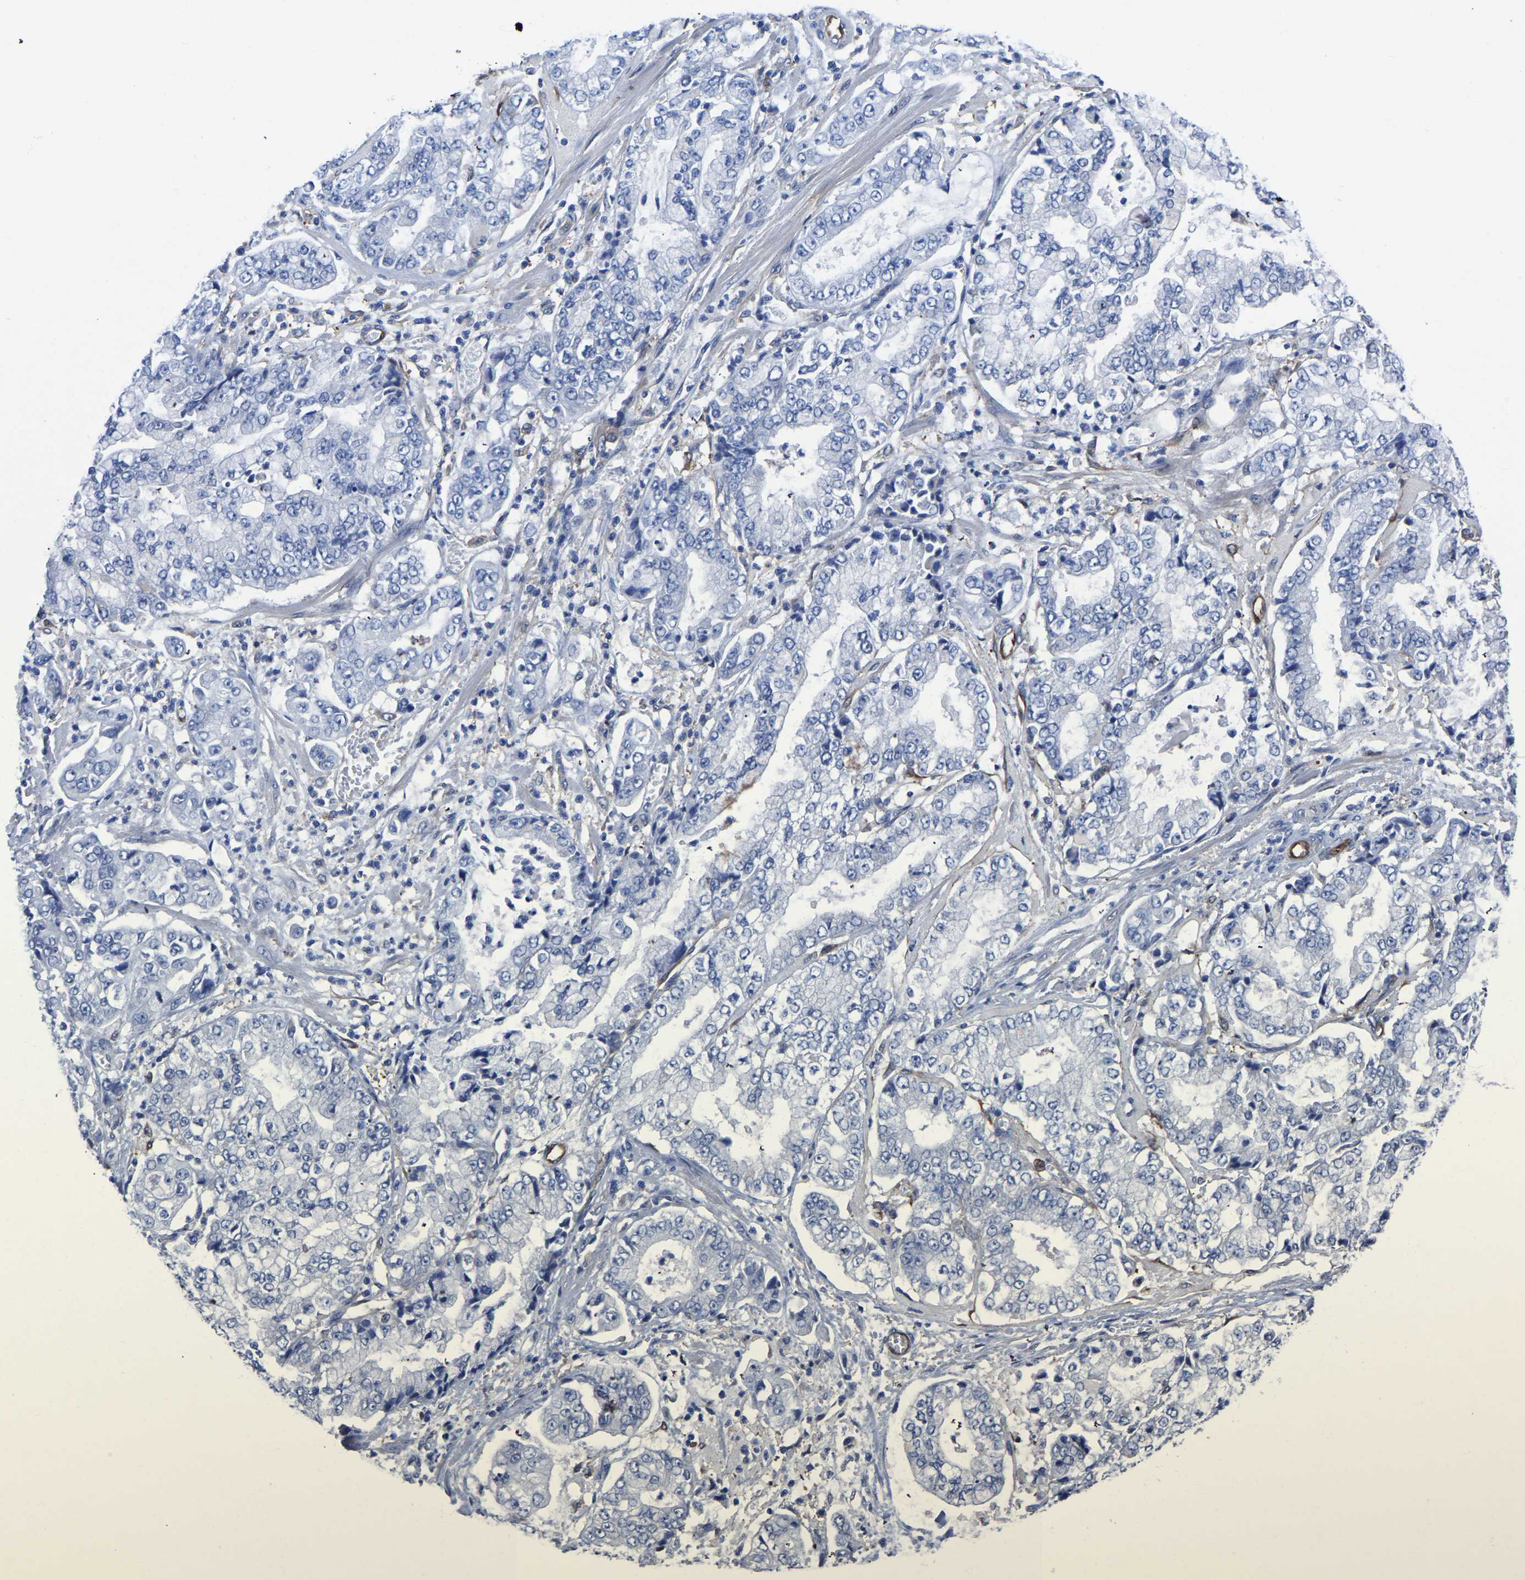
{"staining": {"intensity": "negative", "quantity": "none", "location": "none"}, "tissue": "stomach cancer", "cell_type": "Tumor cells", "image_type": "cancer", "snomed": [{"axis": "morphology", "description": "Adenocarcinoma, NOS"}, {"axis": "topography", "description": "Stomach"}], "caption": "Immunohistochemistry (IHC) of stomach adenocarcinoma displays no staining in tumor cells.", "gene": "ATG2B", "patient": {"sex": "male", "age": 76}}